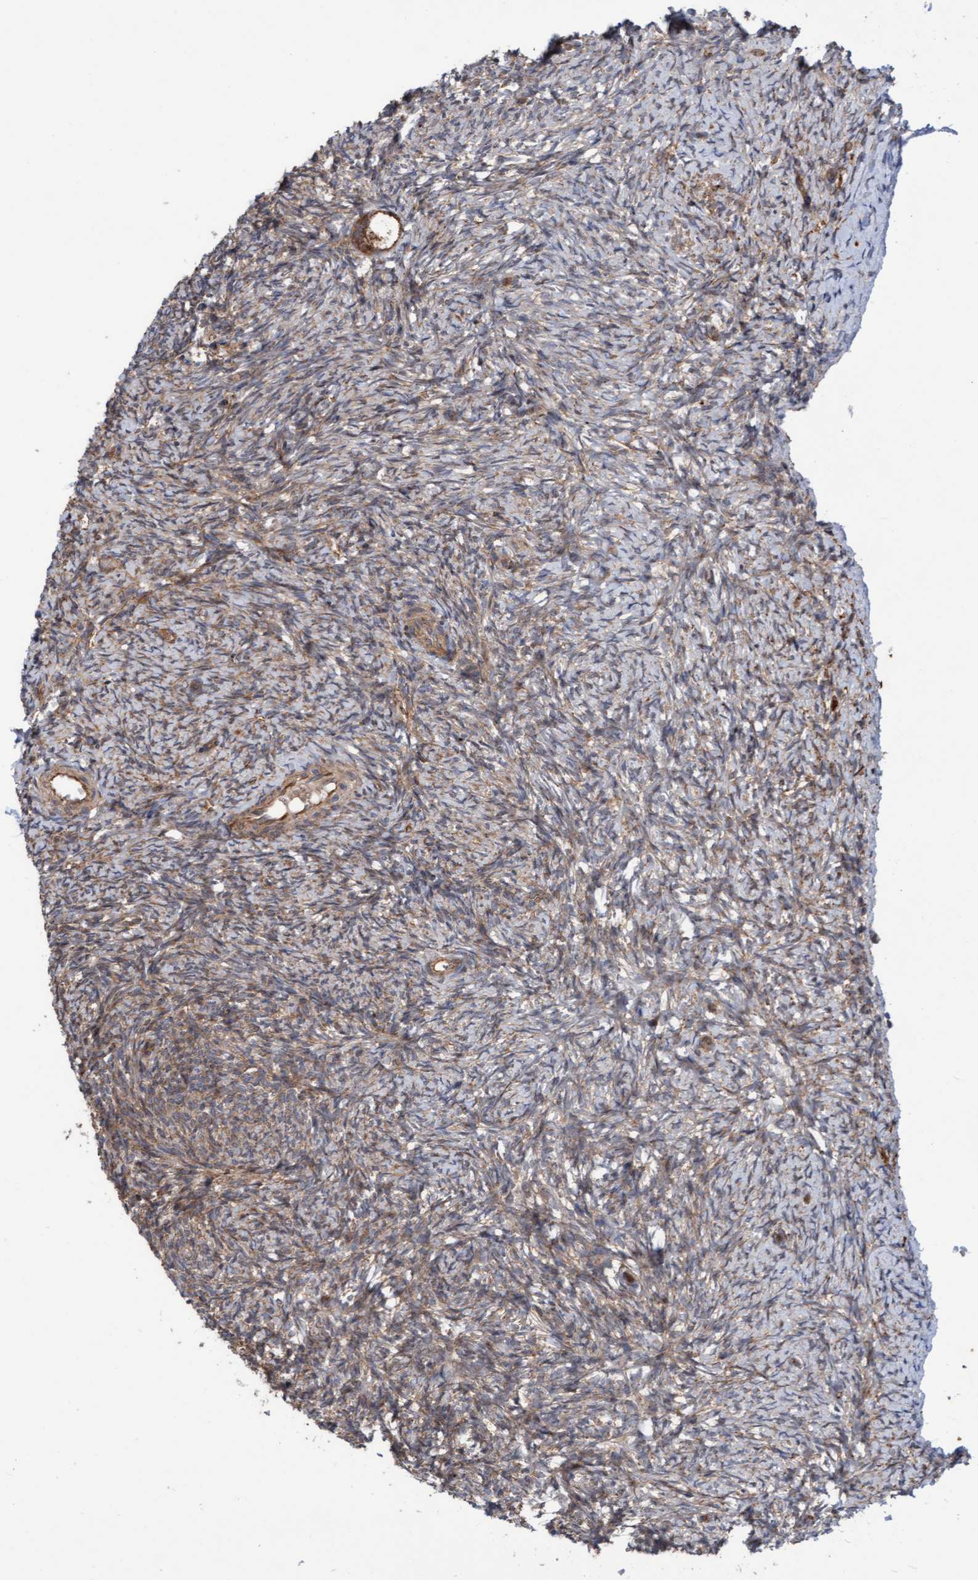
{"staining": {"intensity": "moderate", "quantity": ">75%", "location": "cytoplasmic/membranous"}, "tissue": "ovary", "cell_type": "Follicle cells", "image_type": "normal", "snomed": [{"axis": "morphology", "description": "Normal tissue, NOS"}, {"axis": "topography", "description": "Ovary"}], "caption": "This histopathology image displays immunohistochemistry (IHC) staining of benign human ovary, with medium moderate cytoplasmic/membranous positivity in approximately >75% of follicle cells.", "gene": "KIAA0753", "patient": {"sex": "female", "age": 41}}